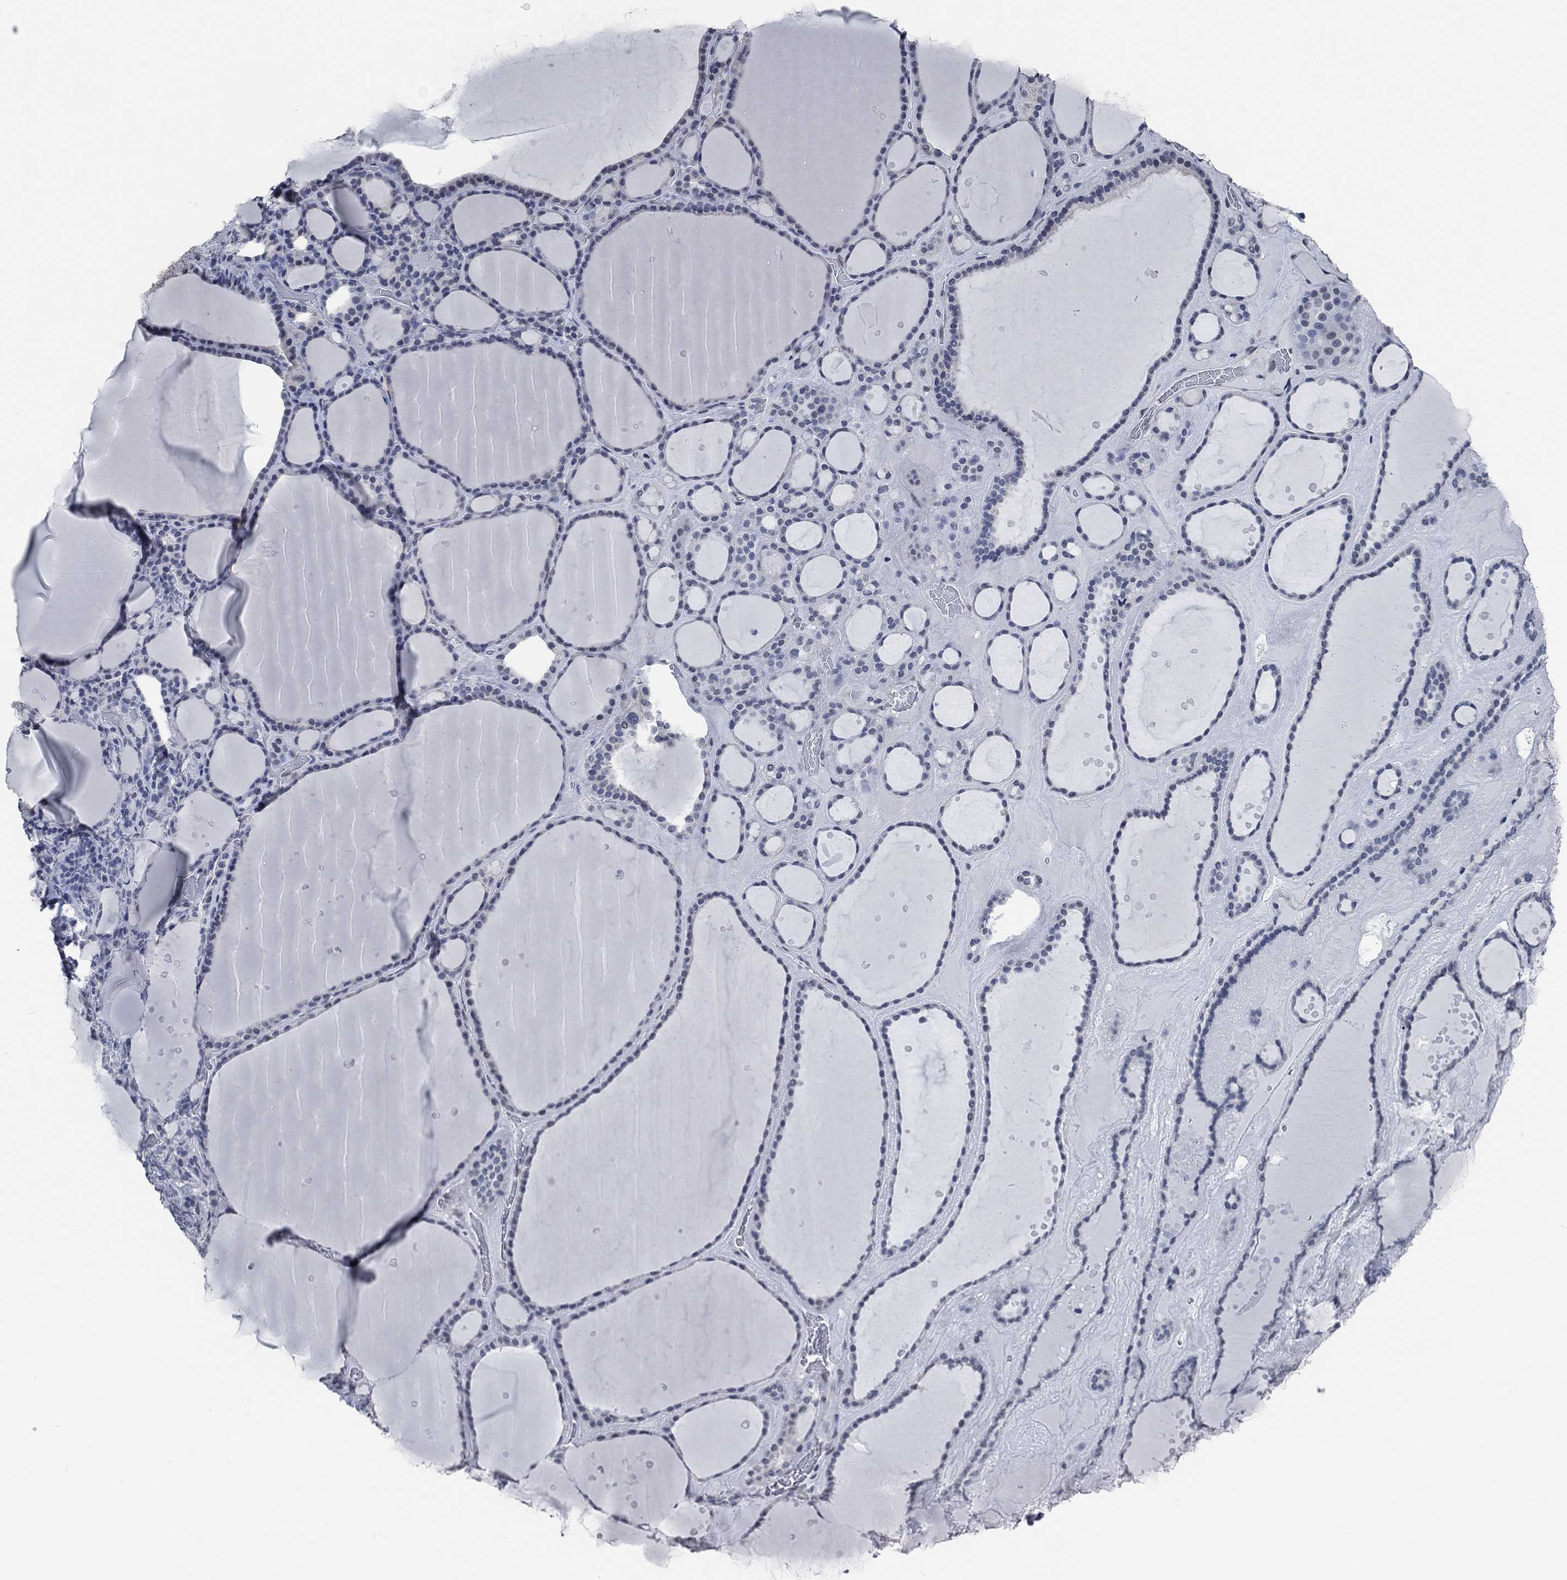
{"staining": {"intensity": "negative", "quantity": "none", "location": "none"}, "tissue": "thyroid gland", "cell_type": "Glandular cells", "image_type": "normal", "snomed": [{"axis": "morphology", "description": "Normal tissue, NOS"}, {"axis": "topography", "description": "Thyroid gland"}], "caption": "Protein analysis of unremarkable thyroid gland displays no significant expression in glandular cells.", "gene": "OBSCN", "patient": {"sex": "male", "age": 63}}